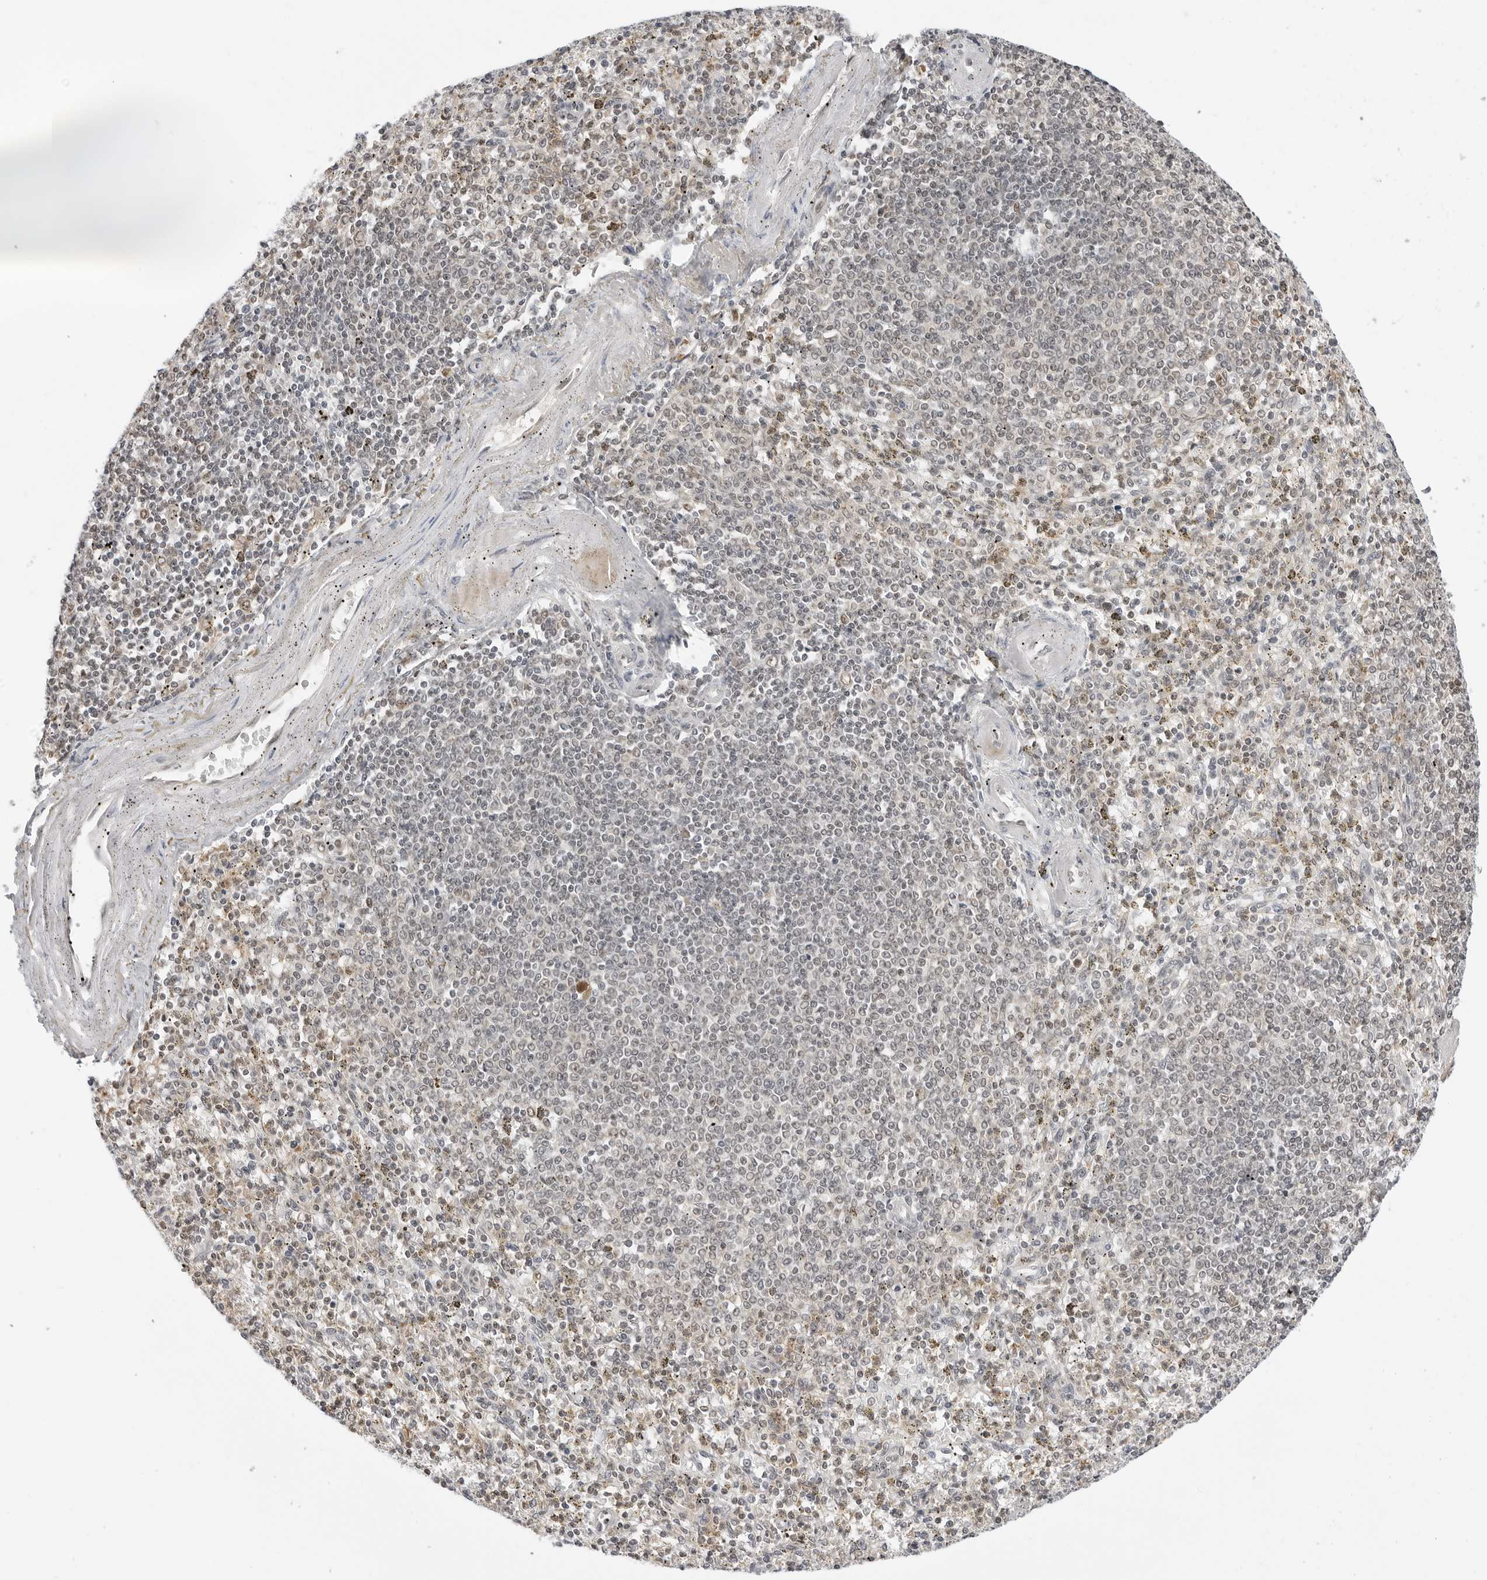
{"staining": {"intensity": "weak", "quantity": "25%-75%", "location": "cytoplasmic/membranous,nuclear"}, "tissue": "spleen", "cell_type": "Cells in red pulp", "image_type": "normal", "snomed": [{"axis": "morphology", "description": "Normal tissue, NOS"}, {"axis": "topography", "description": "Spleen"}], "caption": "Brown immunohistochemical staining in unremarkable spleen demonstrates weak cytoplasmic/membranous,nuclear staining in about 25%-75% of cells in red pulp. Nuclei are stained in blue.", "gene": "C8orf33", "patient": {"sex": "male", "age": 72}}